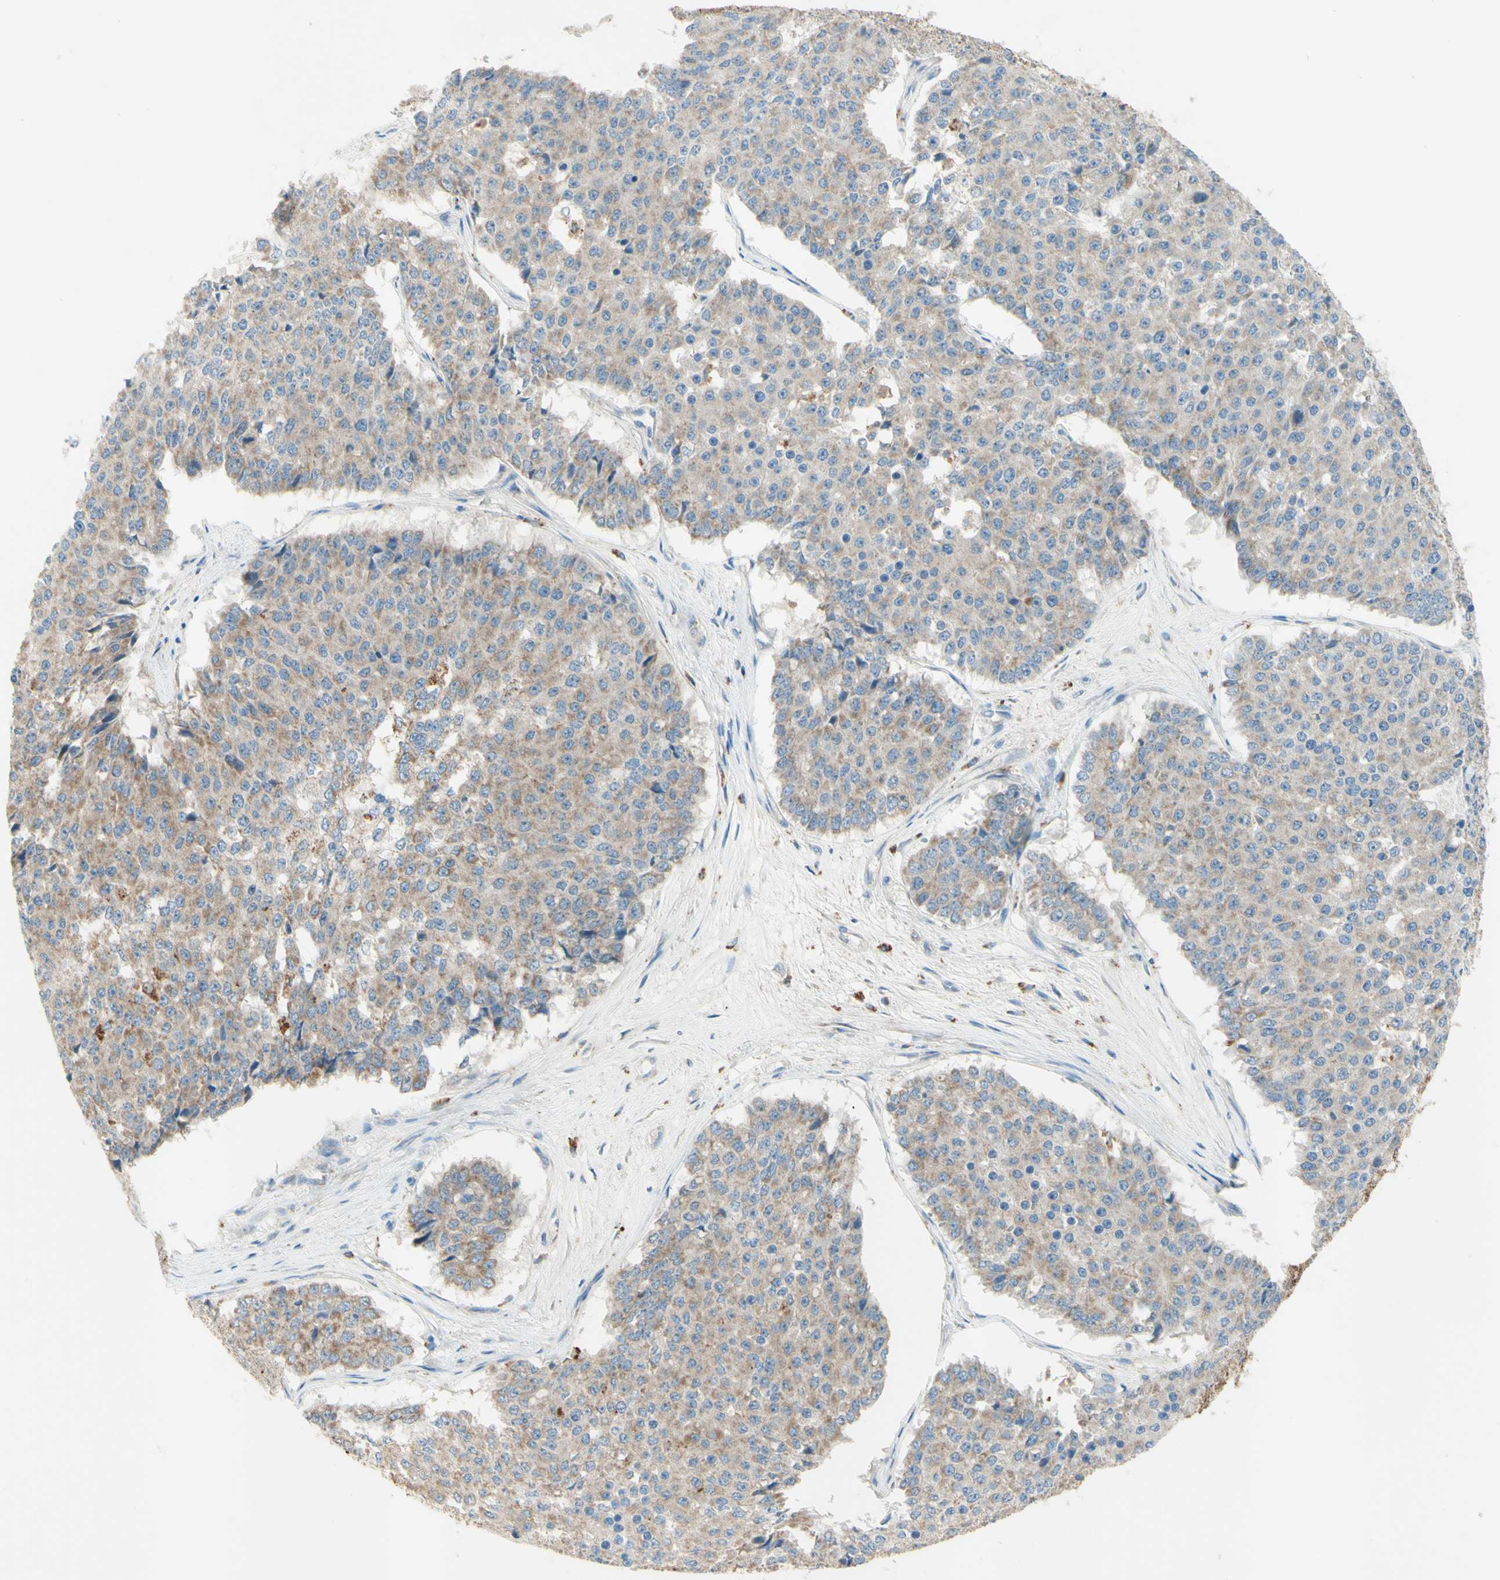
{"staining": {"intensity": "weak", "quantity": "25%-75%", "location": "cytoplasmic/membranous"}, "tissue": "pancreatic cancer", "cell_type": "Tumor cells", "image_type": "cancer", "snomed": [{"axis": "morphology", "description": "Adenocarcinoma, NOS"}, {"axis": "topography", "description": "Pancreas"}], "caption": "A high-resolution histopathology image shows immunohistochemistry (IHC) staining of pancreatic cancer (adenocarcinoma), which shows weak cytoplasmic/membranous positivity in approximately 25%-75% of tumor cells. The staining is performed using DAB (3,3'-diaminobenzidine) brown chromogen to label protein expression. The nuclei are counter-stained blue using hematoxylin.", "gene": "ARMC10", "patient": {"sex": "male", "age": 50}}